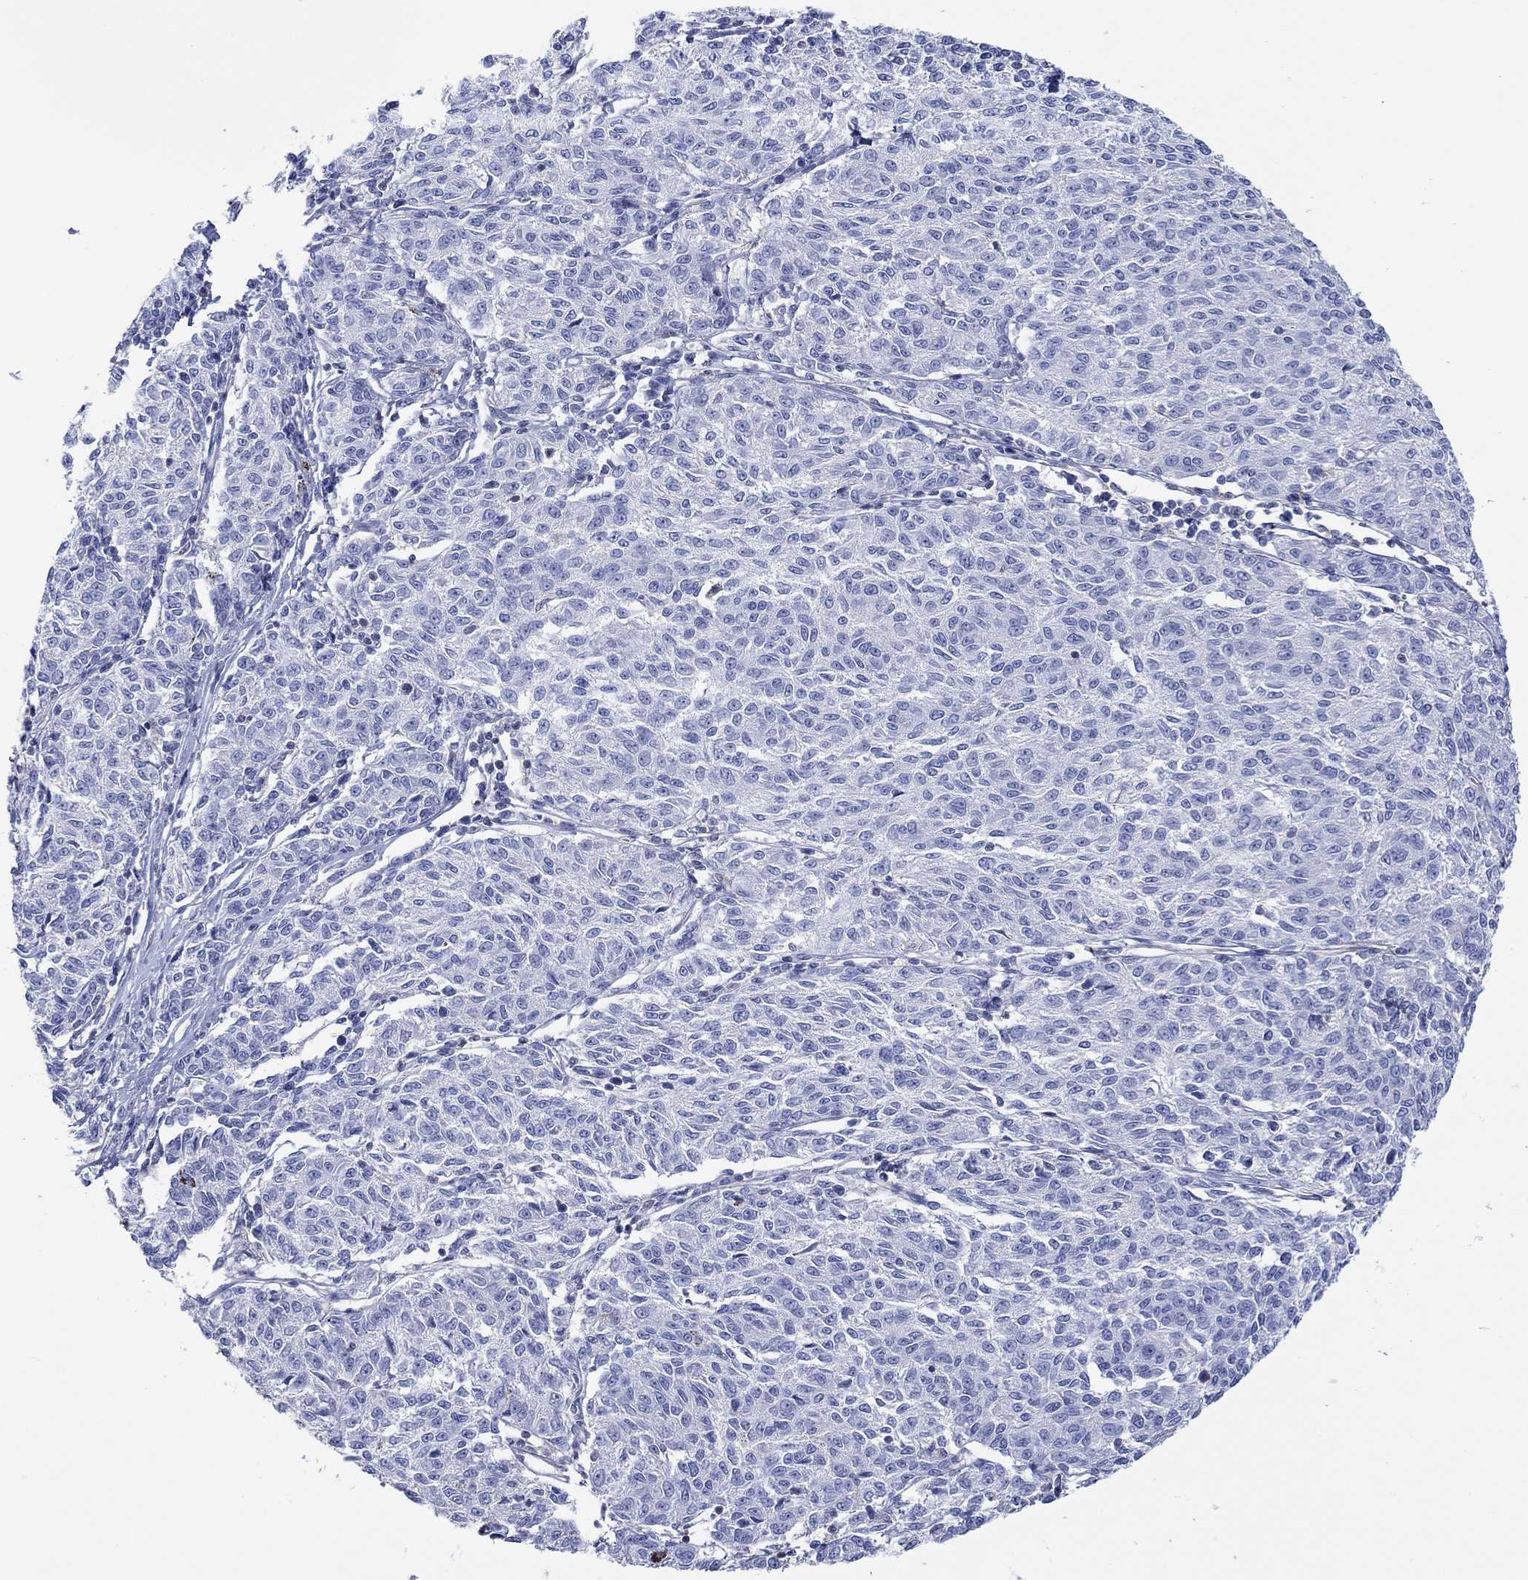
{"staining": {"intensity": "negative", "quantity": "none", "location": "none"}, "tissue": "melanoma", "cell_type": "Tumor cells", "image_type": "cancer", "snomed": [{"axis": "morphology", "description": "Malignant melanoma, NOS"}, {"axis": "topography", "description": "Skin"}], "caption": "Photomicrograph shows no protein staining in tumor cells of malignant melanoma tissue.", "gene": "PPIL6", "patient": {"sex": "female", "age": 72}}